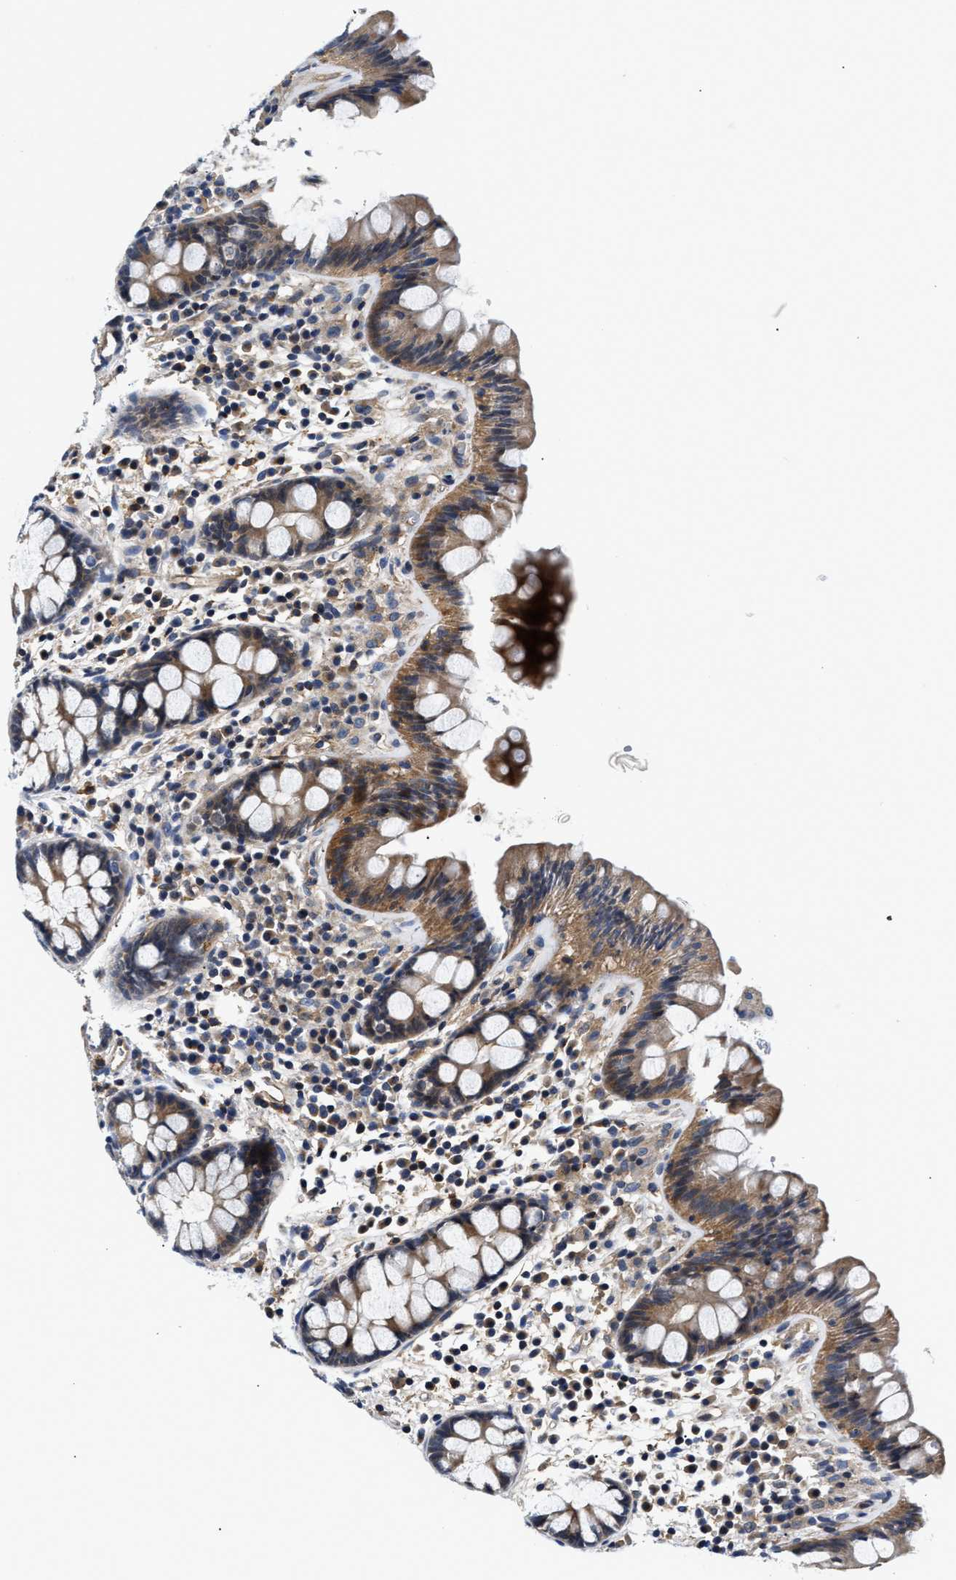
{"staining": {"intensity": "weak", "quantity": ">75%", "location": "cytoplasmic/membranous"}, "tissue": "colon", "cell_type": "Endothelial cells", "image_type": "normal", "snomed": [{"axis": "morphology", "description": "Normal tissue, NOS"}, {"axis": "topography", "description": "Colon"}], "caption": "Weak cytoplasmic/membranous positivity is present in about >75% of endothelial cells in normal colon.", "gene": "TEX2", "patient": {"sex": "female", "age": 80}}